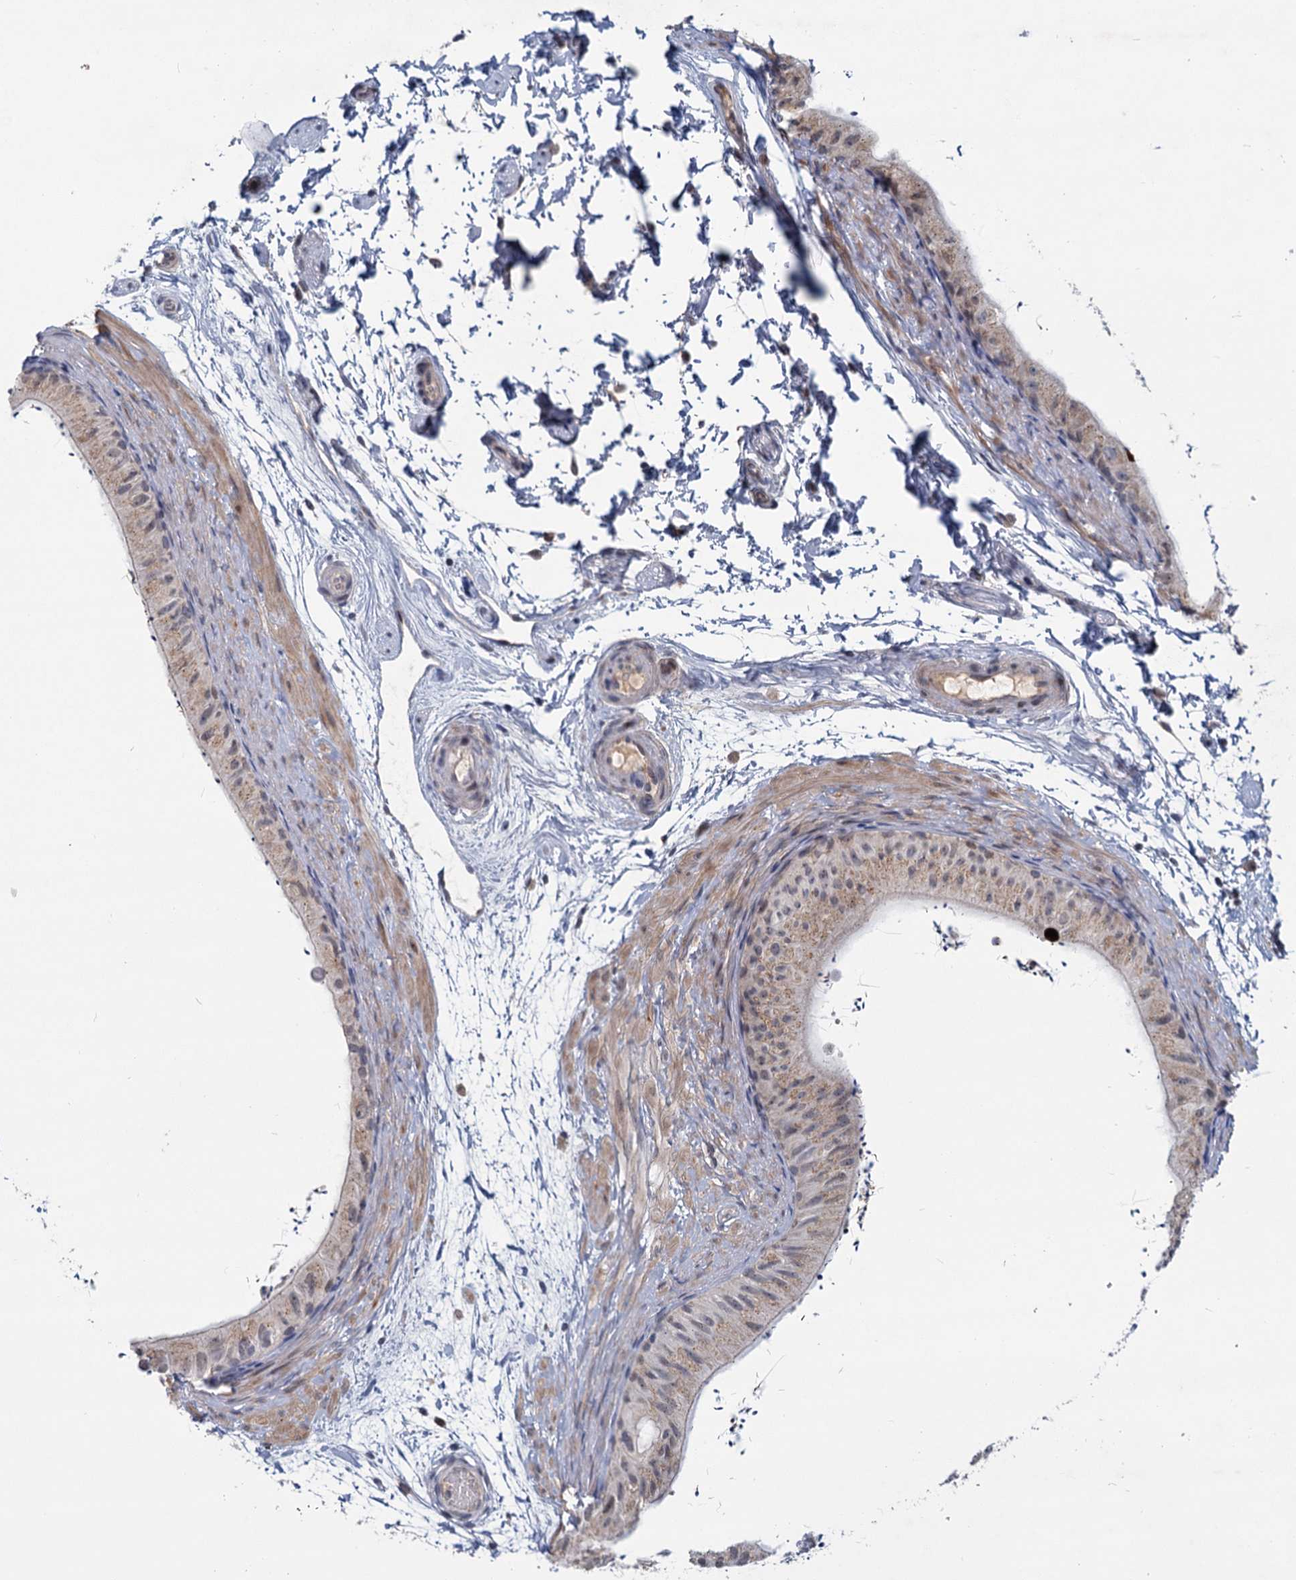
{"staining": {"intensity": "weak", "quantity": "25%-75%", "location": "cytoplasmic/membranous"}, "tissue": "epididymis", "cell_type": "Glandular cells", "image_type": "normal", "snomed": [{"axis": "morphology", "description": "Normal tissue, NOS"}, {"axis": "topography", "description": "Epididymis"}], "caption": "Protein staining demonstrates weak cytoplasmic/membranous positivity in approximately 25%-75% of glandular cells in unremarkable epididymis.", "gene": "STAP1", "patient": {"sex": "male", "age": 50}}